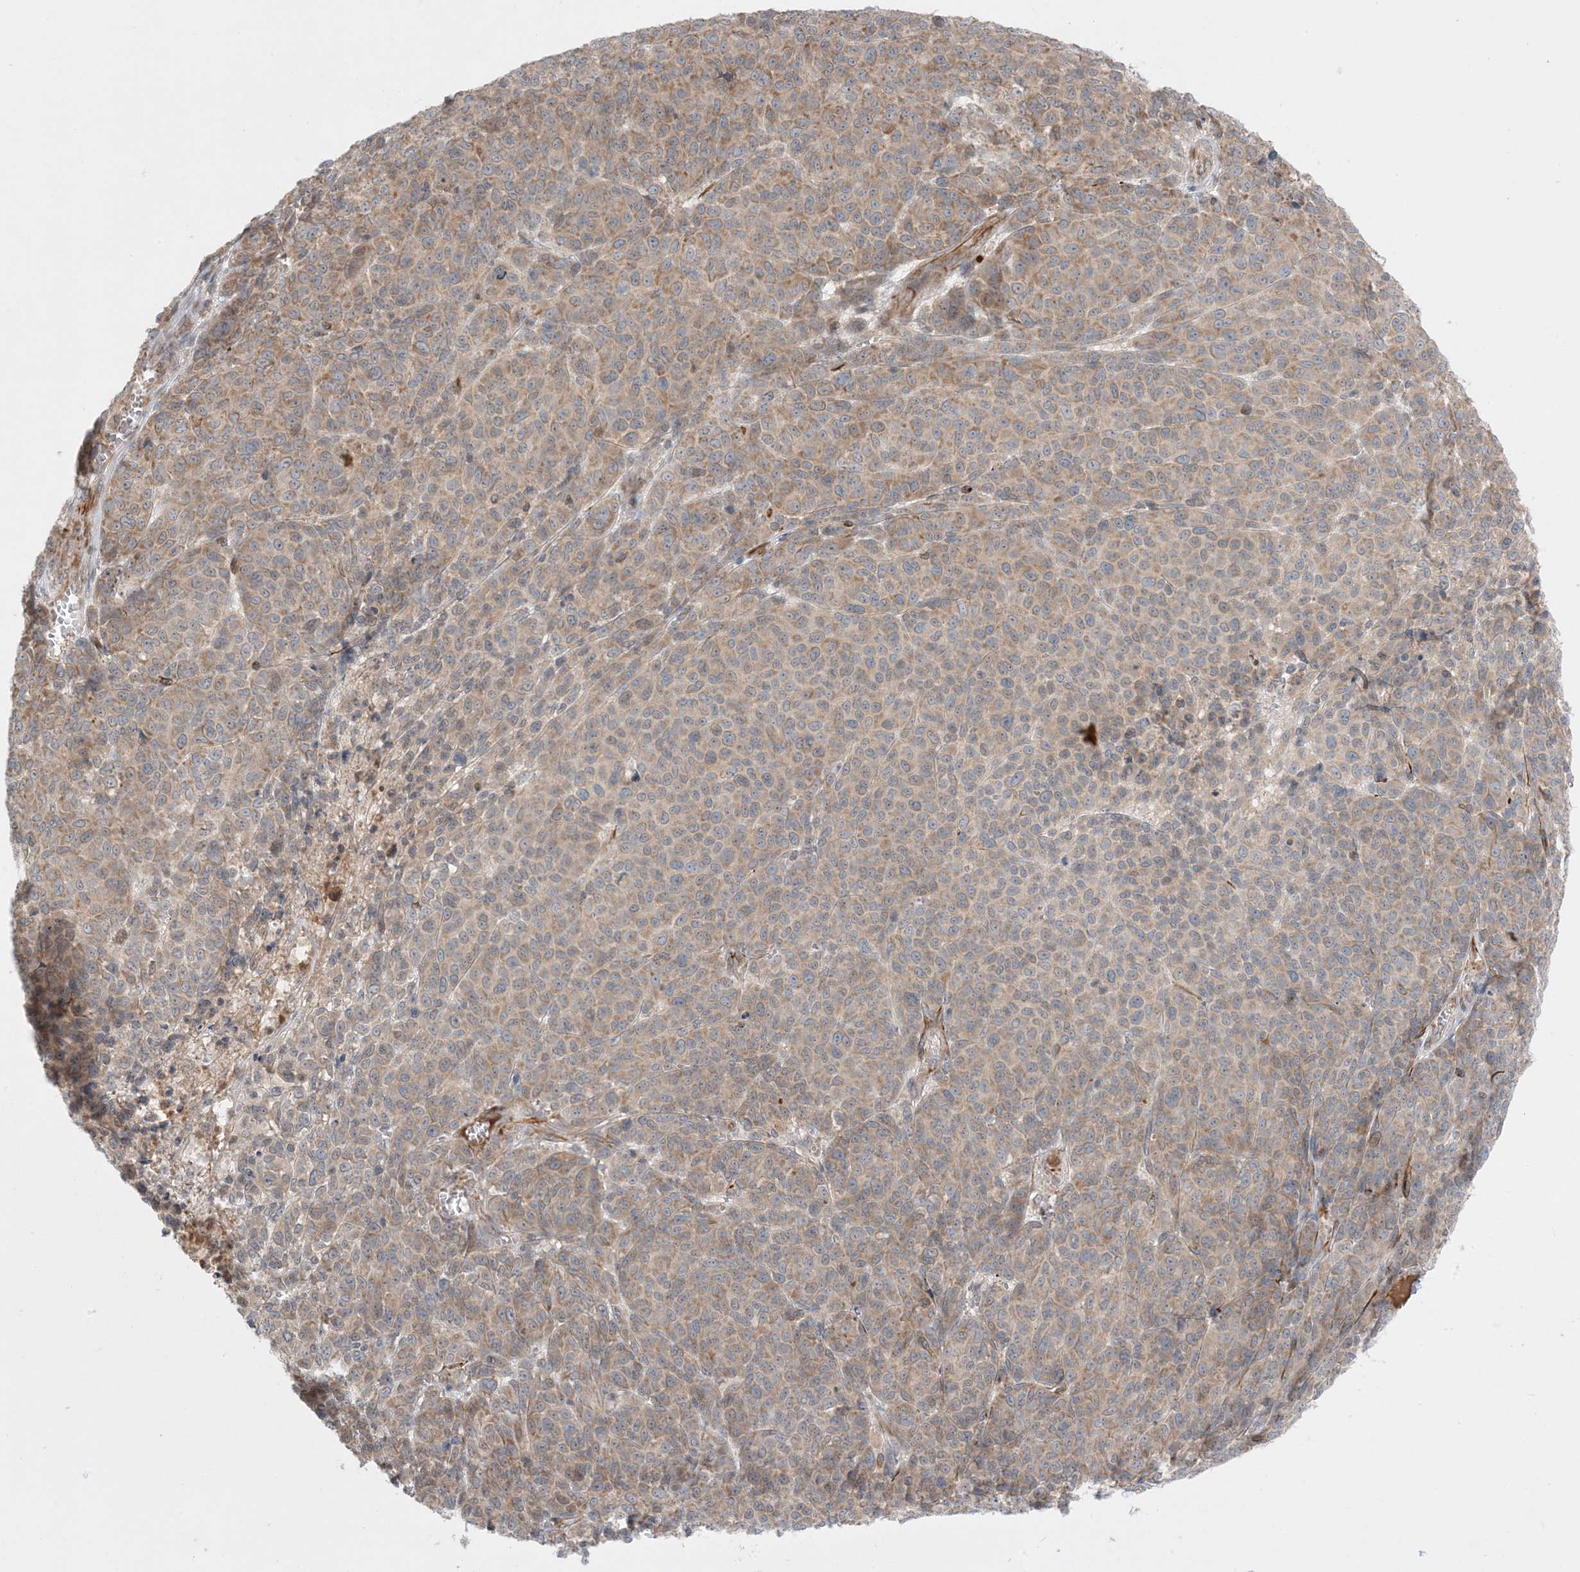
{"staining": {"intensity": "moderate", "quantity": ">75%", "location": "cytoplasmic/membranous"}, "tissue": "melanoma", "cell_type": "Tumor cells", "image_type": "cancer", "snomed": [{"axis": "morphology", "description": "Malignant melanoma, NOS"}, {"axis": "topography", "description": "Skin"}], "caption": "Immunohistochemical staining of human malignant melanoma displays moderate cytoplasmic/membranous protein staining in approximately >75% of tumor cells. (Brightfield microscopy of DAB IHC at high magnification).", "gene": "MMGT1", "patient": {"sex": "male", "age": 49}}